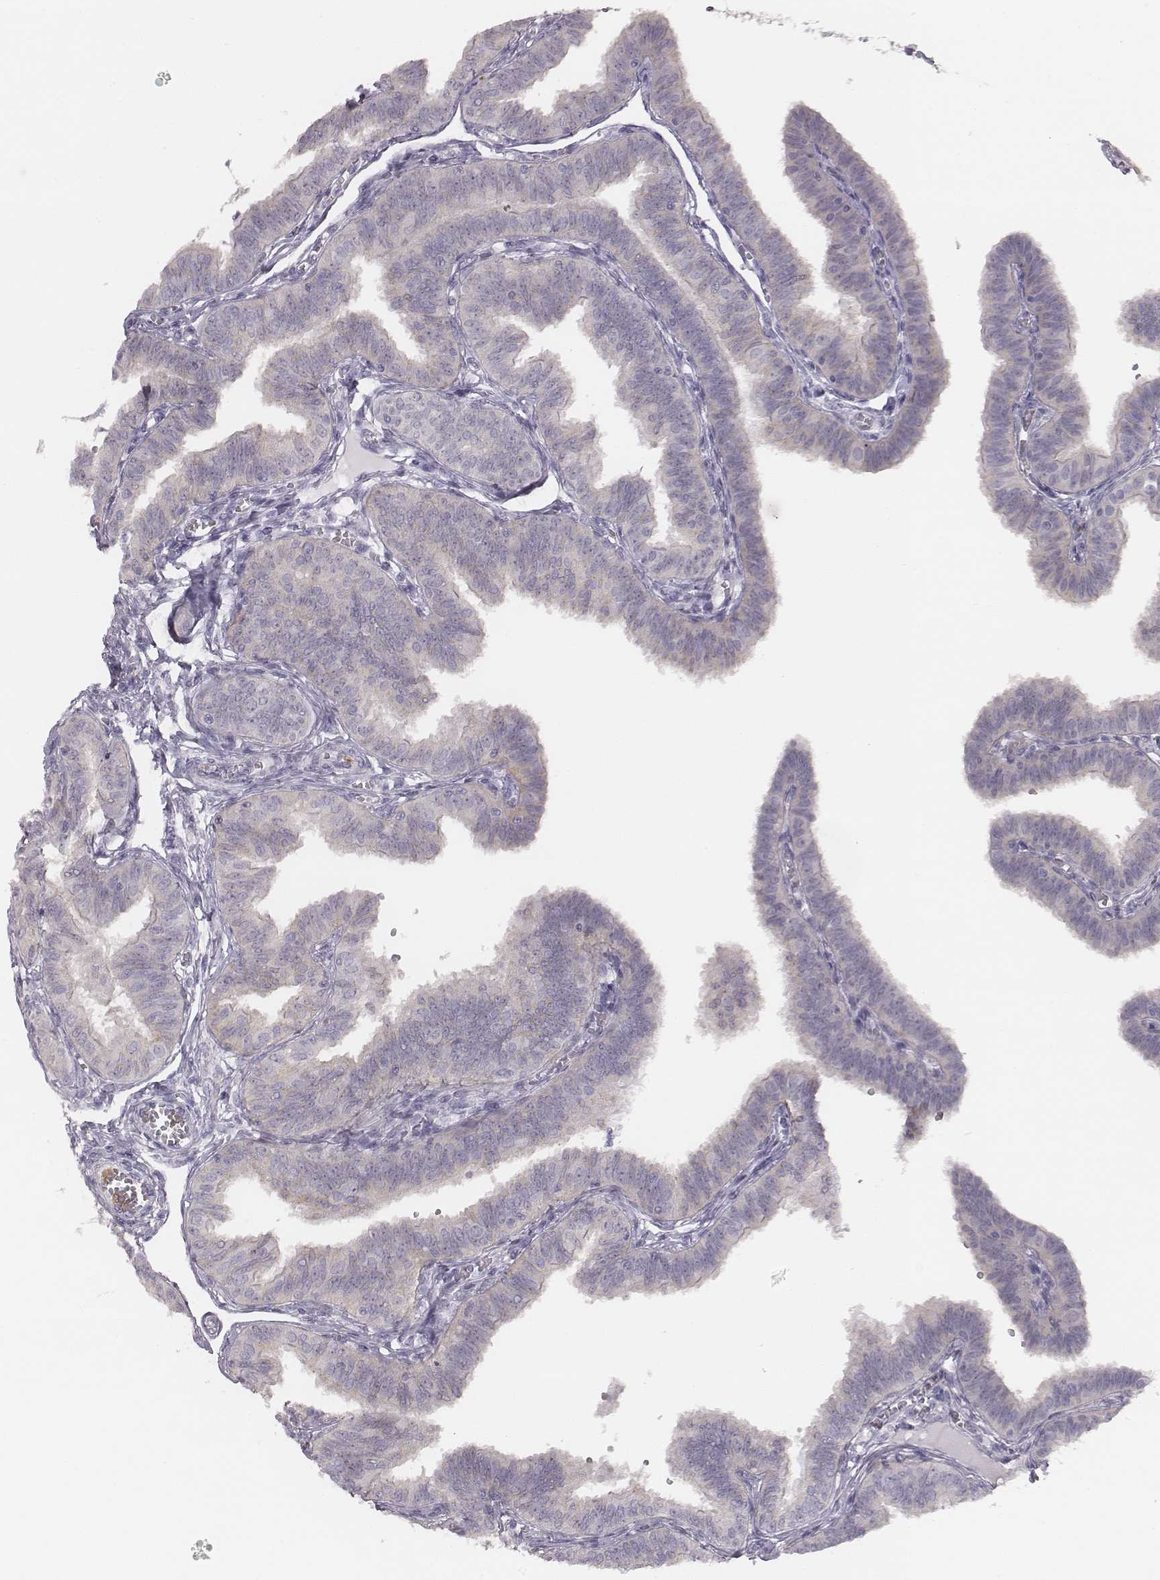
{"staining": {"intensity": "negative", "quantity": "none", "location": "none"}, "tissue": "fallopian tube", "cell_type": "Glandular cells", "image_type": "normal", "snomed": [{"axis": "morphology", "description": "Normal tissue, NOS"}, {"axis": "topography", "description": "Fallopian tube"}], "caption": "Immunohistochemistry of normal human fallopian tube shows no positivity in glandular cells. (DAB (3,3'-diaminobenzidine) IHC, high magnification).", "gene": "KCNJ12", "patient": {"sex": "female", "age": 25}}